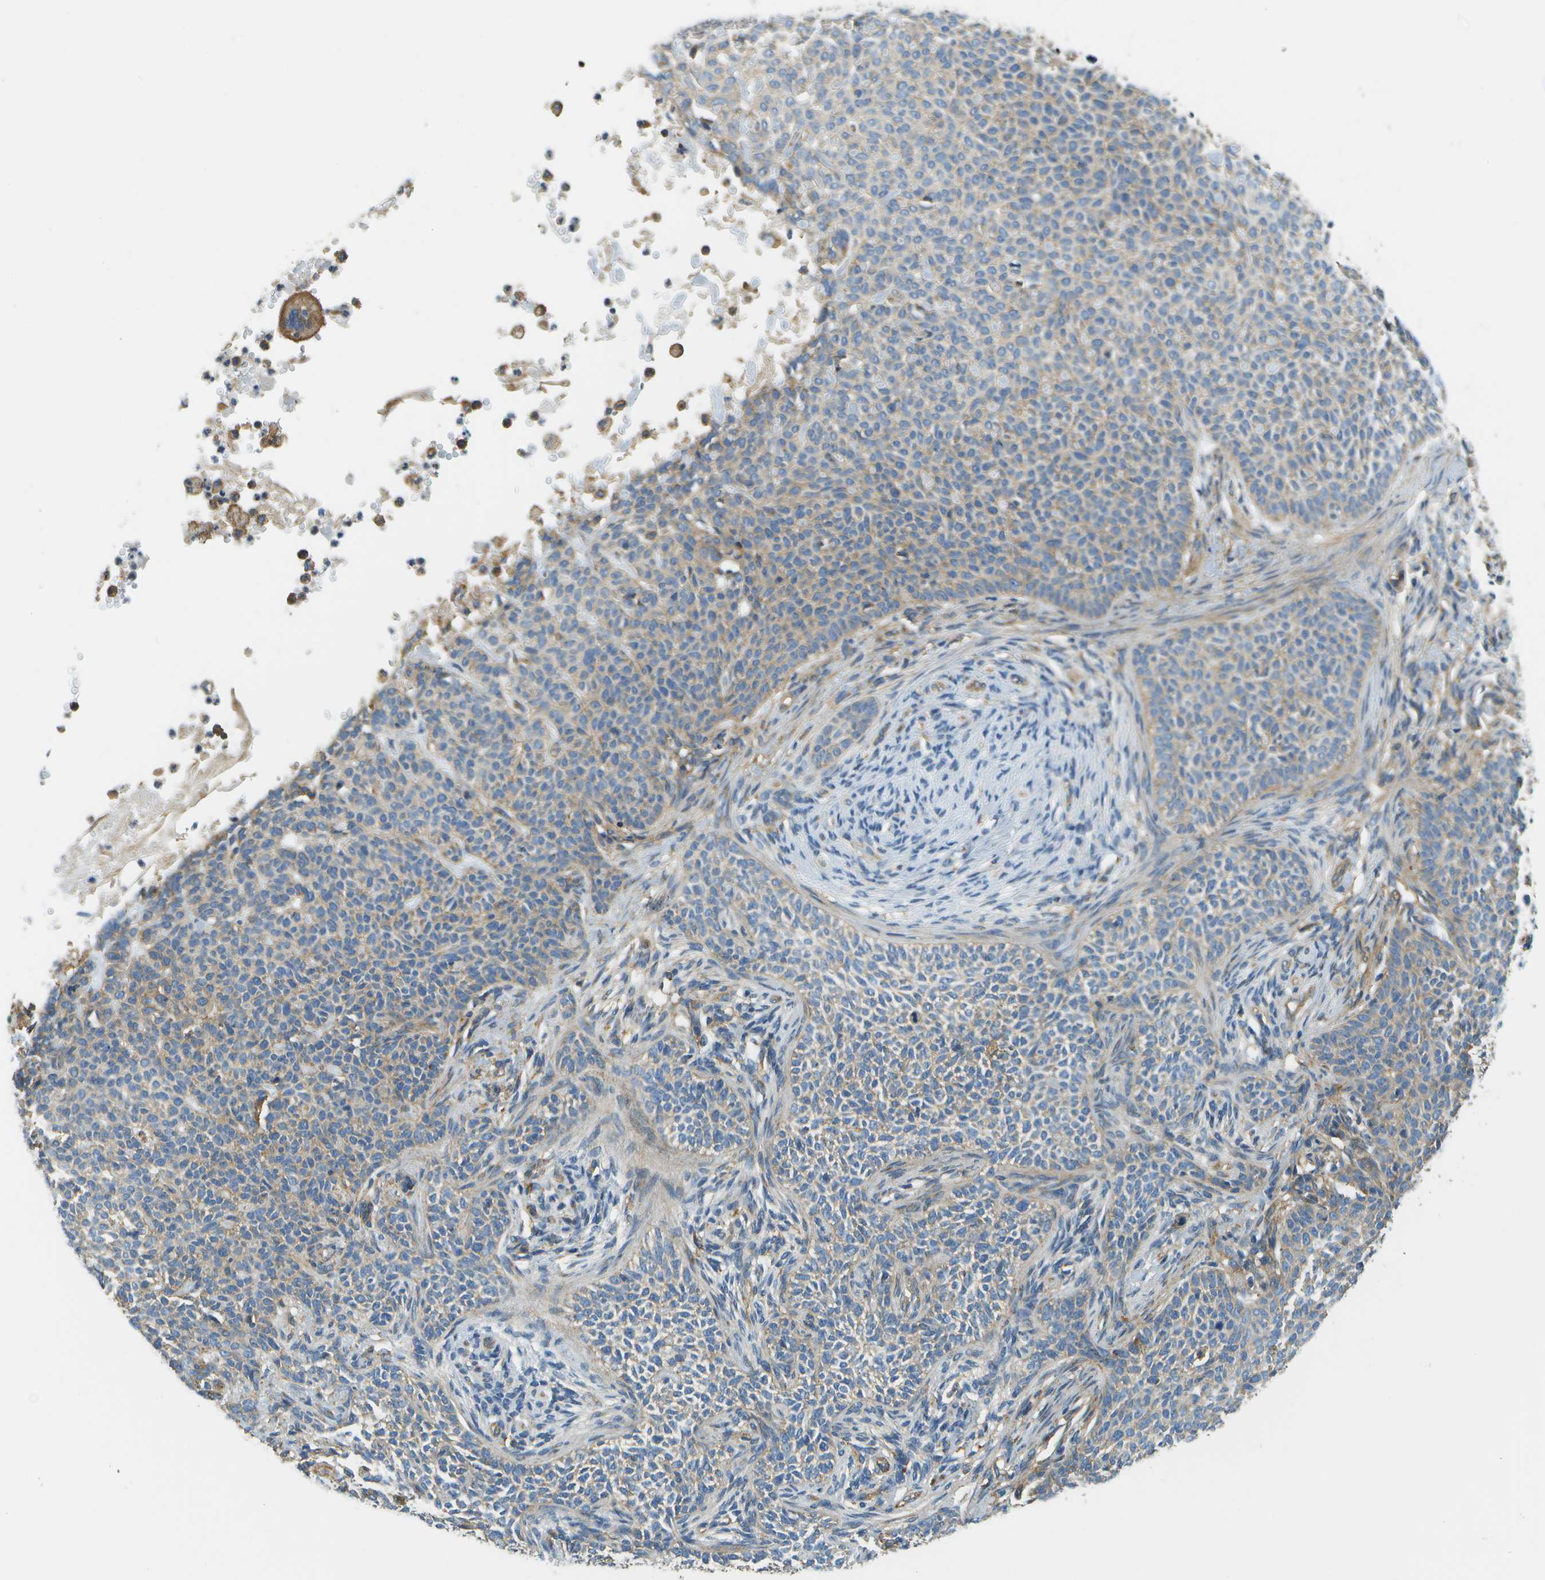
{"staining": {"intensity": "moderate", "quantity": "<25%", "location": "cytoplasmic/membranous"}, "tissue": "skin cancer", "cell_type": "Tumor cells", "image_type": "cancer", "snomed": [{"axis": "morphology", "description": "Normal tissue, NOS"}, {"axis": "morphology", "description": "Basal cell carcinoma"}, {"axis": "topography", "description": "Skin"}], "caption": "Immunohistochemistry micrograph of neoplastic tissue: human skin basal cell carcinoma stained using immunohistochemistry (IHC) exhibits low levels of moderate protein expression localized specifically in the cytoplasmic/membranous of tumor cells, appearing as a cytoplasmic/membranous brown color.", "gene": "CLTC", "patient": {"sex": "male", "age": 87}}